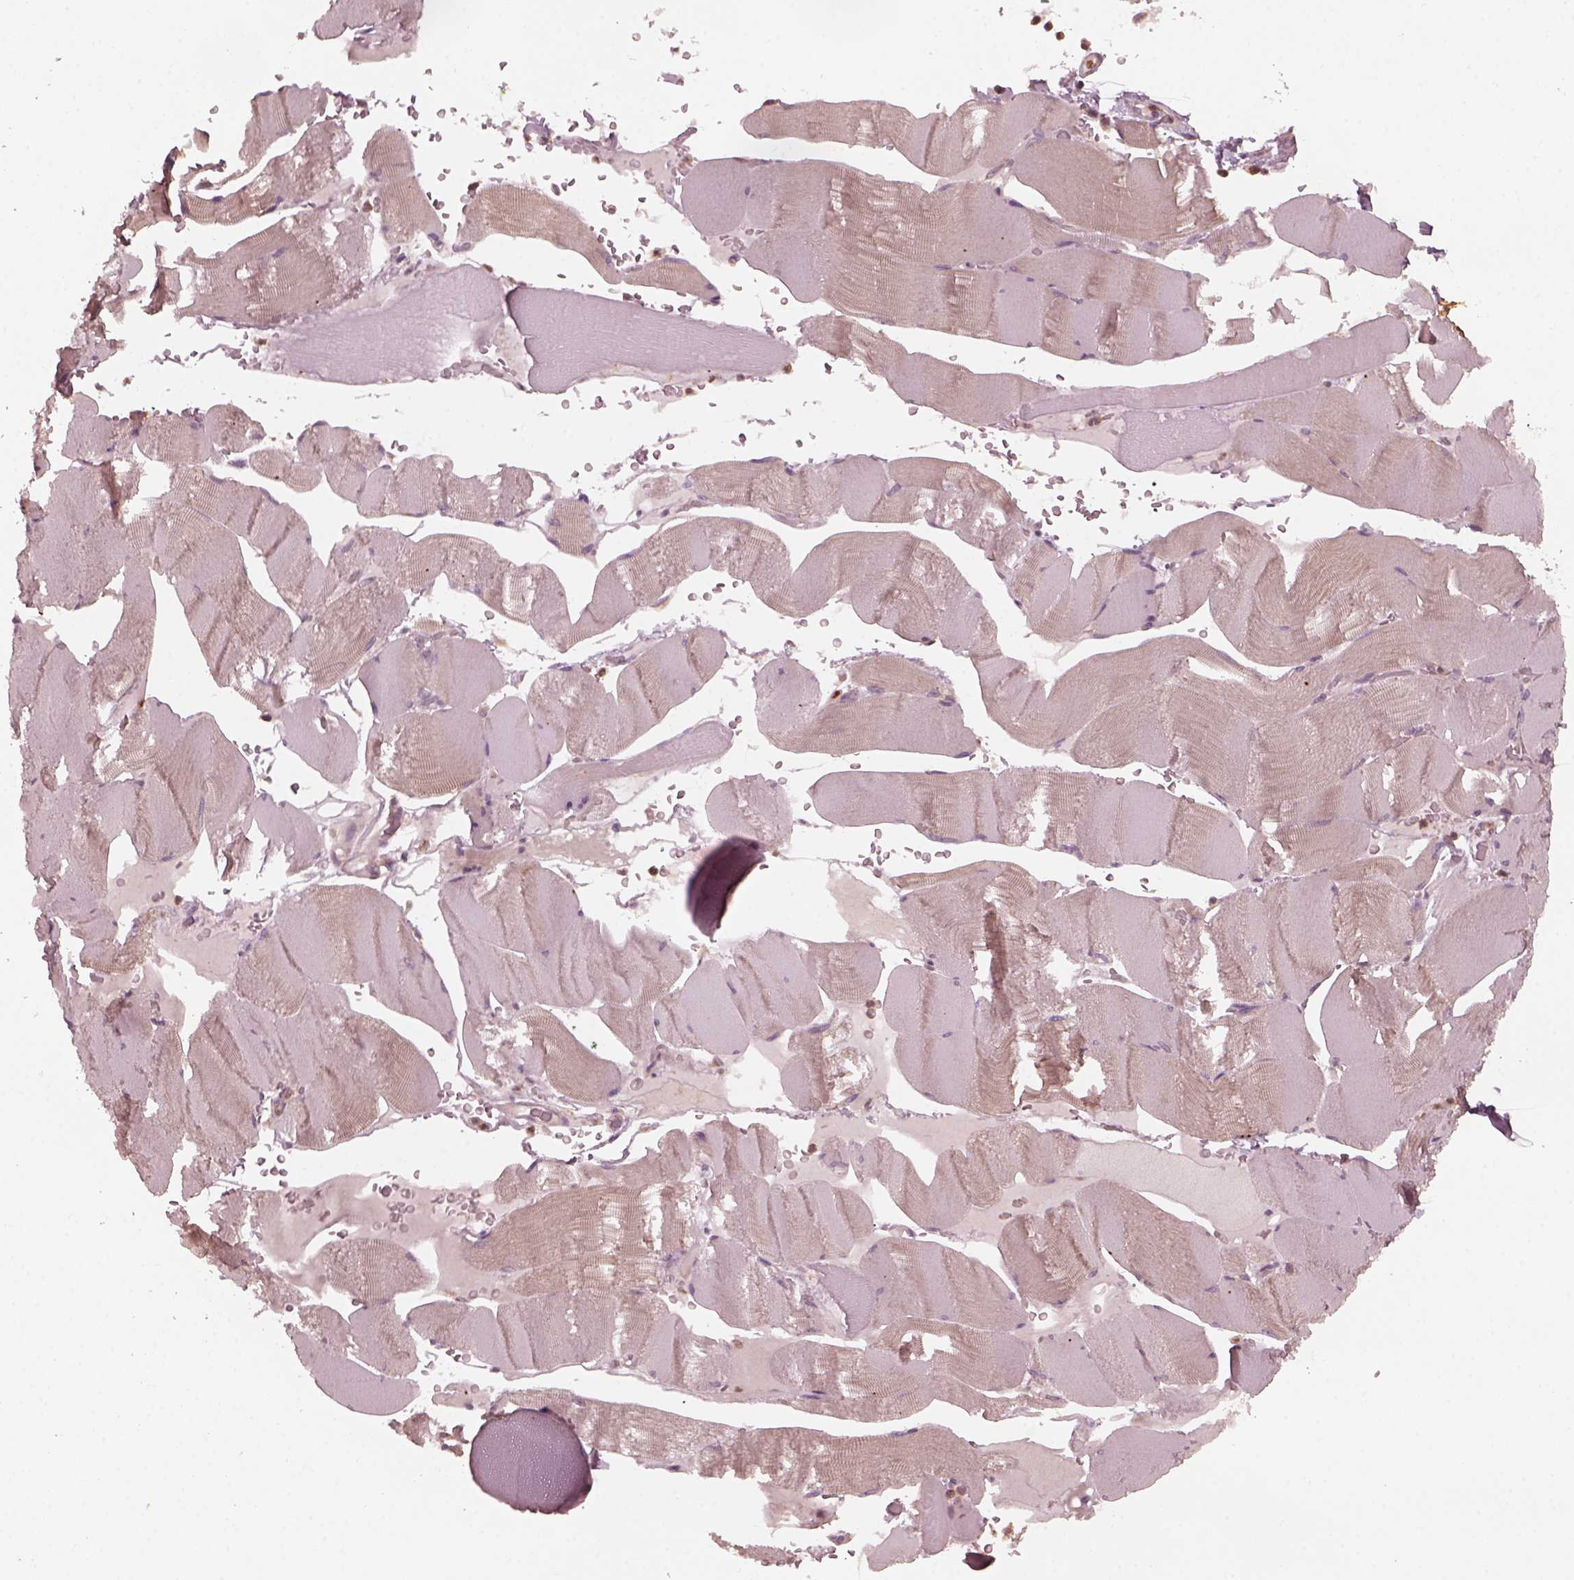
{"staining": {"intensity": "weak", "quantity": "<25%", "location": "cytoplasmic/membranous"}, "tissue": "skeletal muscle", "cell_type": "Myocytes", "image_type": "normal", "snomed": [{"axis": "morphology", "description": "Normal tissue, NOS"}, {"axis": "topography", "description": "Skeletal muscle"}], "caption": "IHC photomicrograph of benign skeletal muscle: skeletal muscle stained with DAB (3,3'-diaminobenzidine) demonstrates no significant protein staining in myocytes.", "gene": "FAF2", "patient": {"sex": "male", "age": 56}}